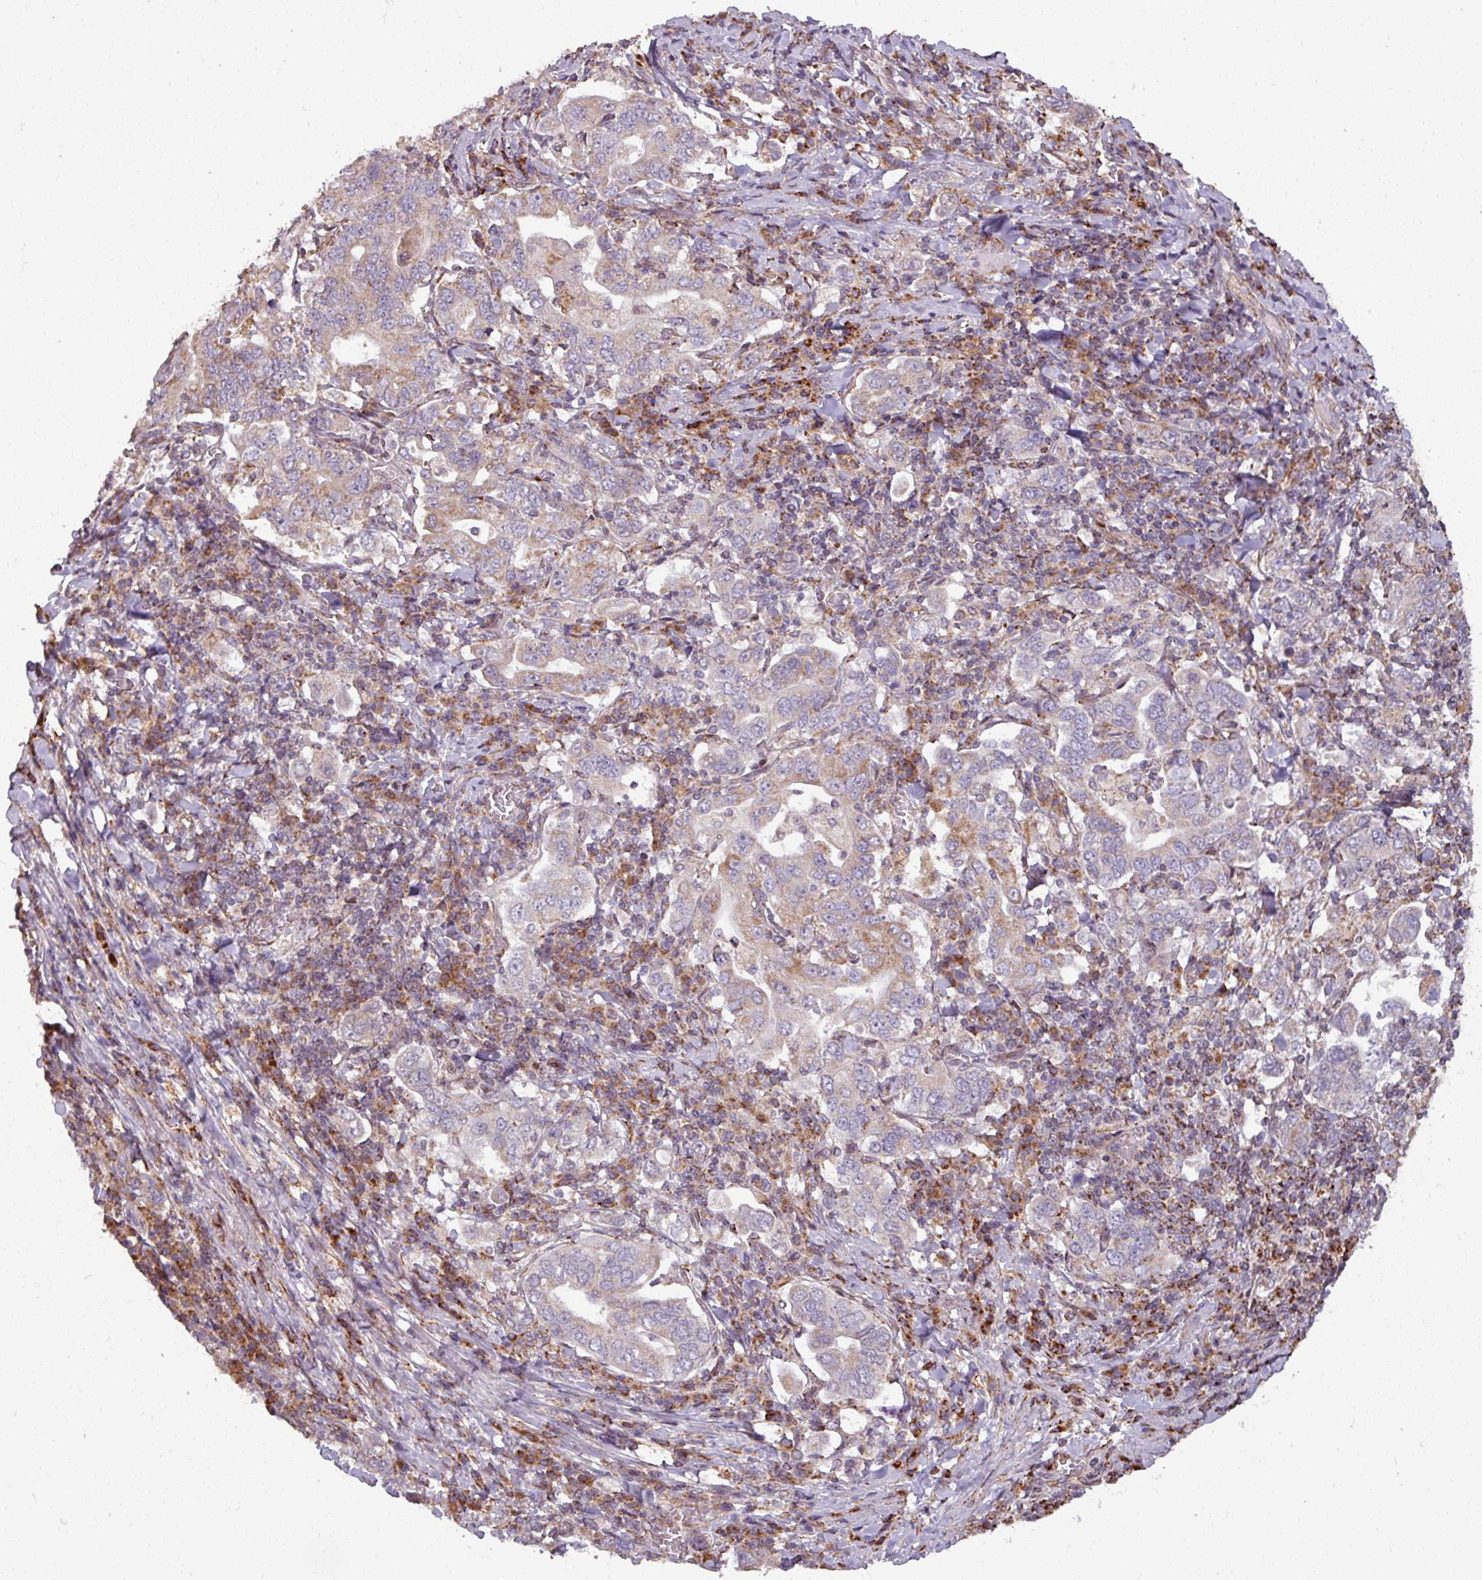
{"staining": {"intensity": "moderate", "quantity": "<25%", "location": "cytoplasmic/membranous"}, "tissue": "stomach cancer", "cell_type": "Tumor cells", "image_type": "cancer", "snomed": [{"axis": "morphology", "description": "Adenocarcinoma, NOS"}, {"axis": "topography", "description": "Stomach, upper"}, {"axis": "topography", "description": "Stomach"}], "caption": "Immunohistochemistry (IHC) staining of stomach adenocarcinoma, which displays low levels of moderate cytoplasmic/membranous staining in about <25% of tumor cells indicating moderate cytoplasmic/membranous protein staining. The staining was performed using DAB (3,3'-diaminobenzidine) (brown) for protein detection and nuclei were counterstained in hematoxylin (blue).", "gene": "MAGT1", "patient": {"sex": "male", "age": 62}}